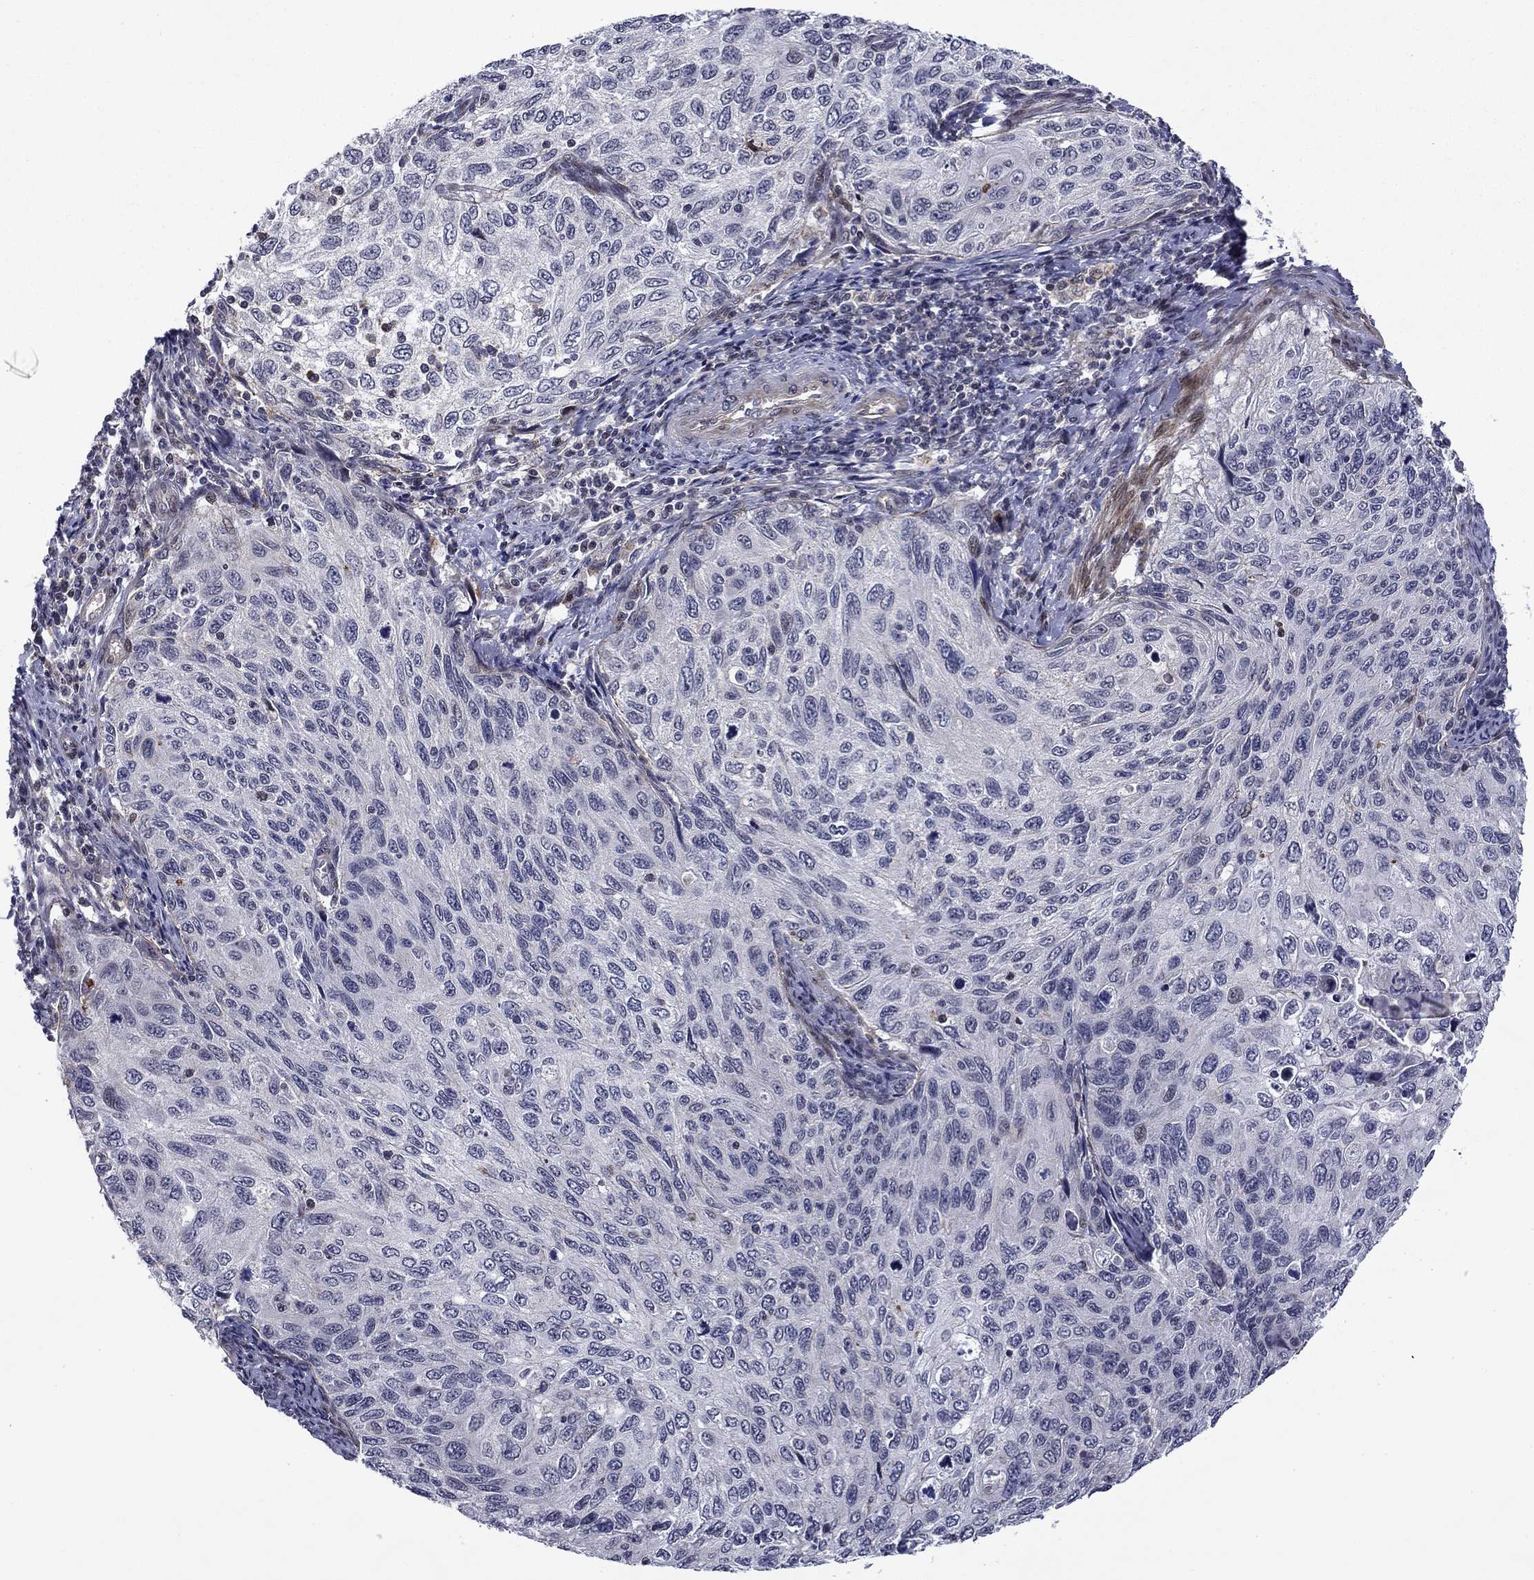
{"staining": {"intensity": "negative", "quantity": "none", "location": "none"}, "tissue": "cervical cancer", "cell_type": "Tumor cells", "image_type": "cancer", "snomed": [{"axis": "morphology", "description": "Squamous cell carcinoma, NOS"}, {"axis": "topography", "description": "Cervix"}], "caption": "IHC of cervical cancer exhibits no expression in tumor cells. (Immunohistochemistry, brightfield microscopy, high magnification).", "gene": "B3GAT1", "patient": {"sex": "female", "age": 70}}